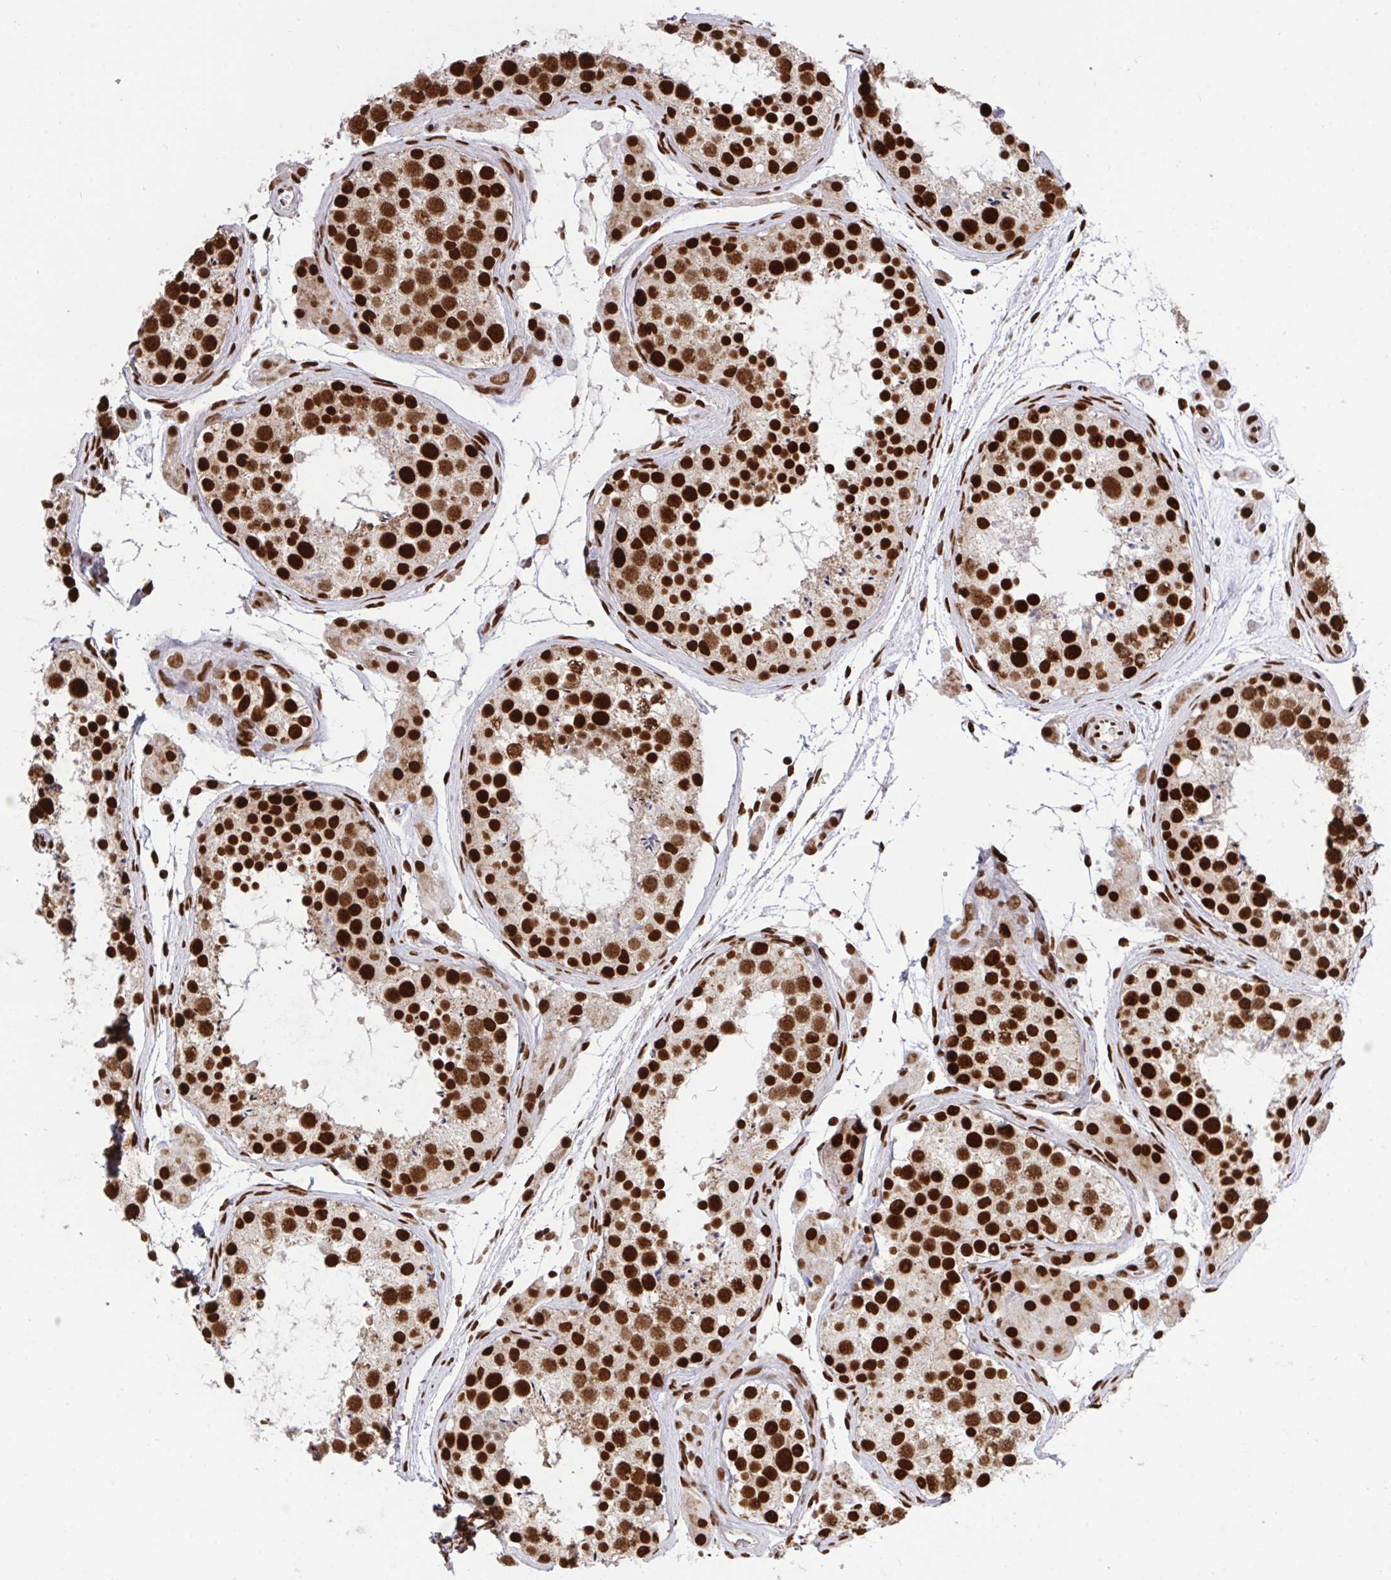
{"staining": {"intensity": "strong", "quantity": ">75%", "location": "nuclear"}, "tissue": "testis", "cell_type": "Cells in seminiferous ducts", "image_type": "normal", "snomed": [{"axis": "morphology", "description": "Normal tissue, NOS"}, {"axis": "topography", "description": "Testis"}], "caption": "Immunohistochemical staining of normal testis exhibits >75% levels of strong nuclear protein expression in about >75% of cells in seminiferous ducts.", "gene": "ENSG00000268083", "patient": {"sex": "male", "age": 41}}